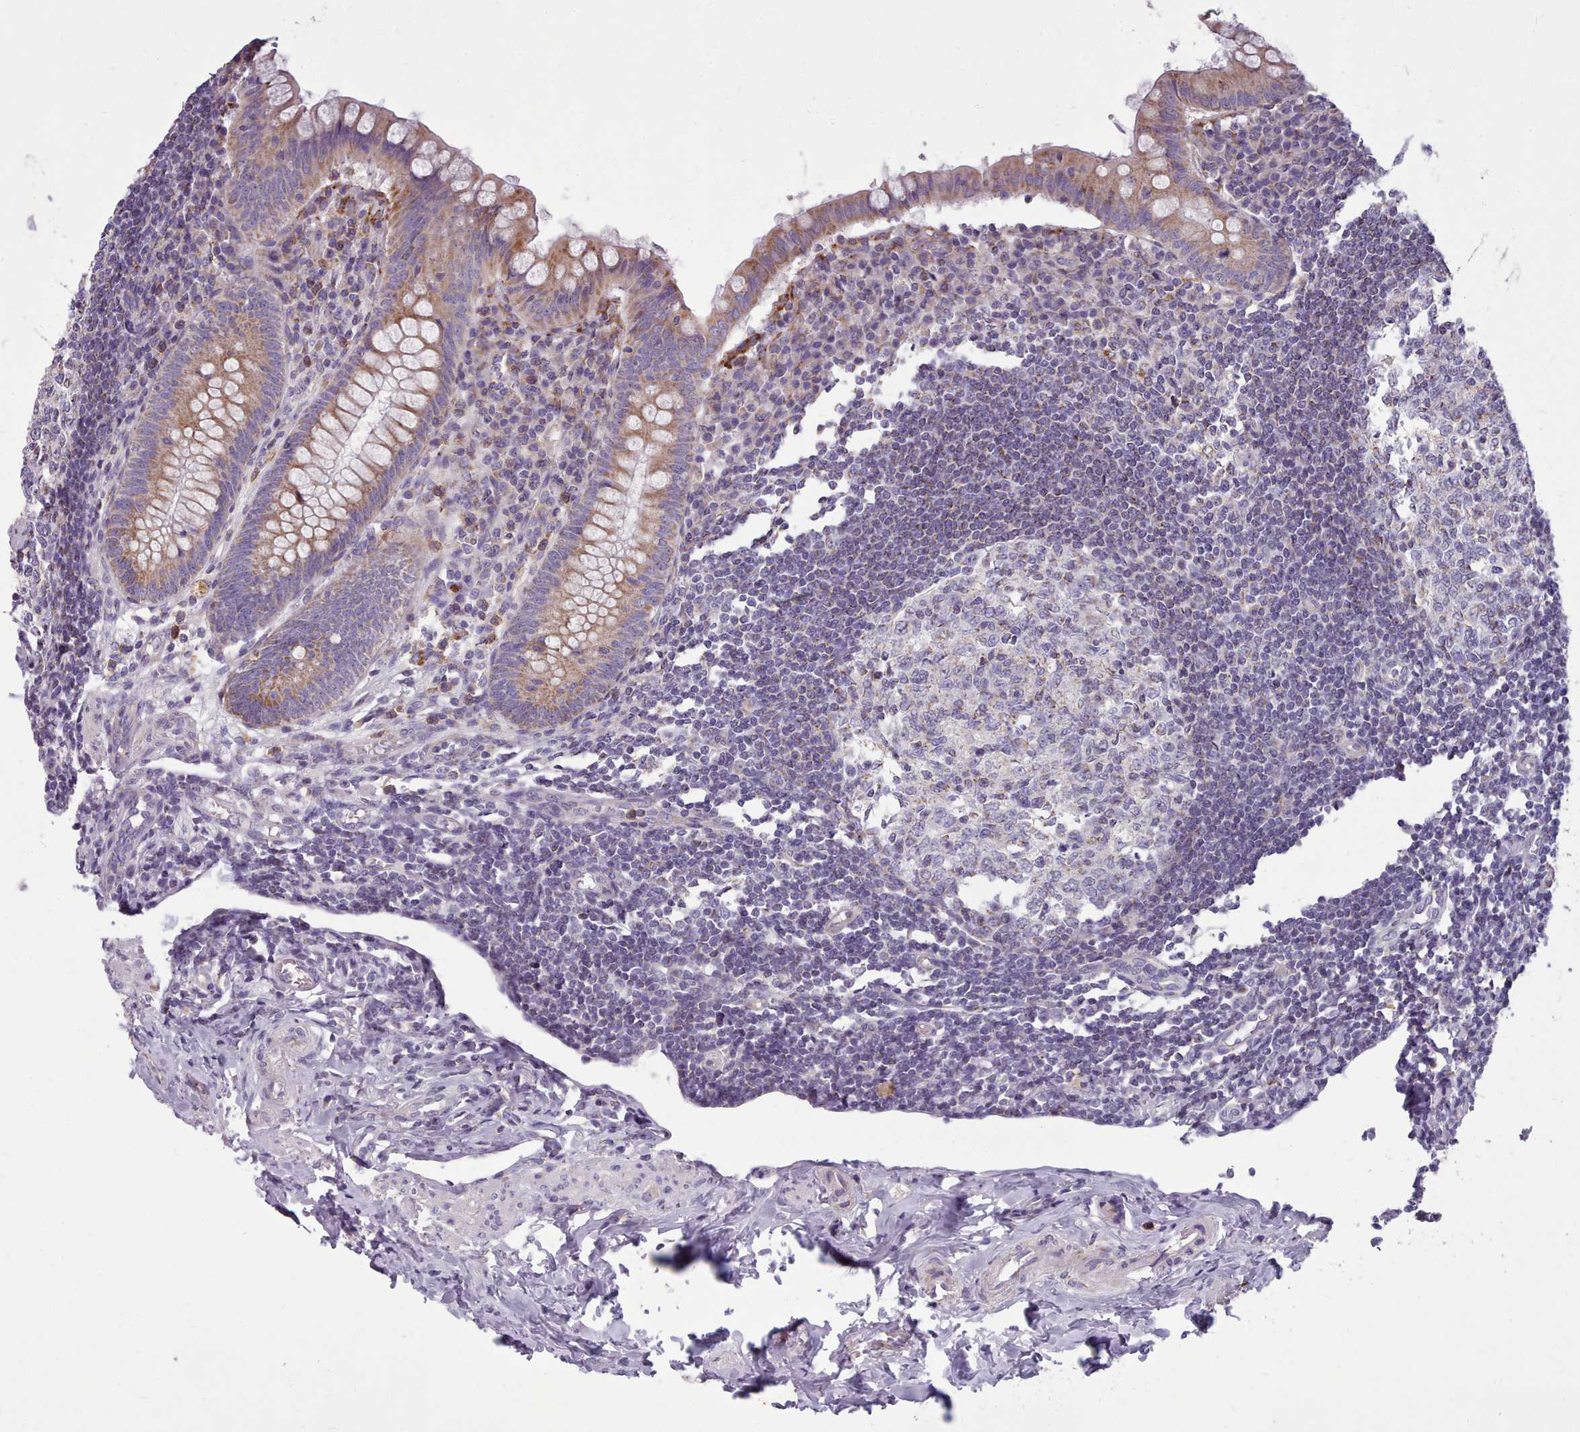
{"staining": {"intensity": "moderate", "quantity": ">75%", "location": "cytoplasmic/membranous"}, "tissue": "appendix", "cell_type": "Glandular cells", "image_type": "normal", "snomed": [{"axis": "morphology", "description": "Normal tissue, NOS"}, {"axis": "topography", "description": "Appendix"}], "caption": "Protein expression analysis of benign human appendix reveals moderate cytoplasmic/membranous expression in approximately >75% of glandular cells. (Brightfield microscopy of DAB IHC at high magnification).", "gene": "FKBP10", "patient": {"sex": "female", "age": 33}}